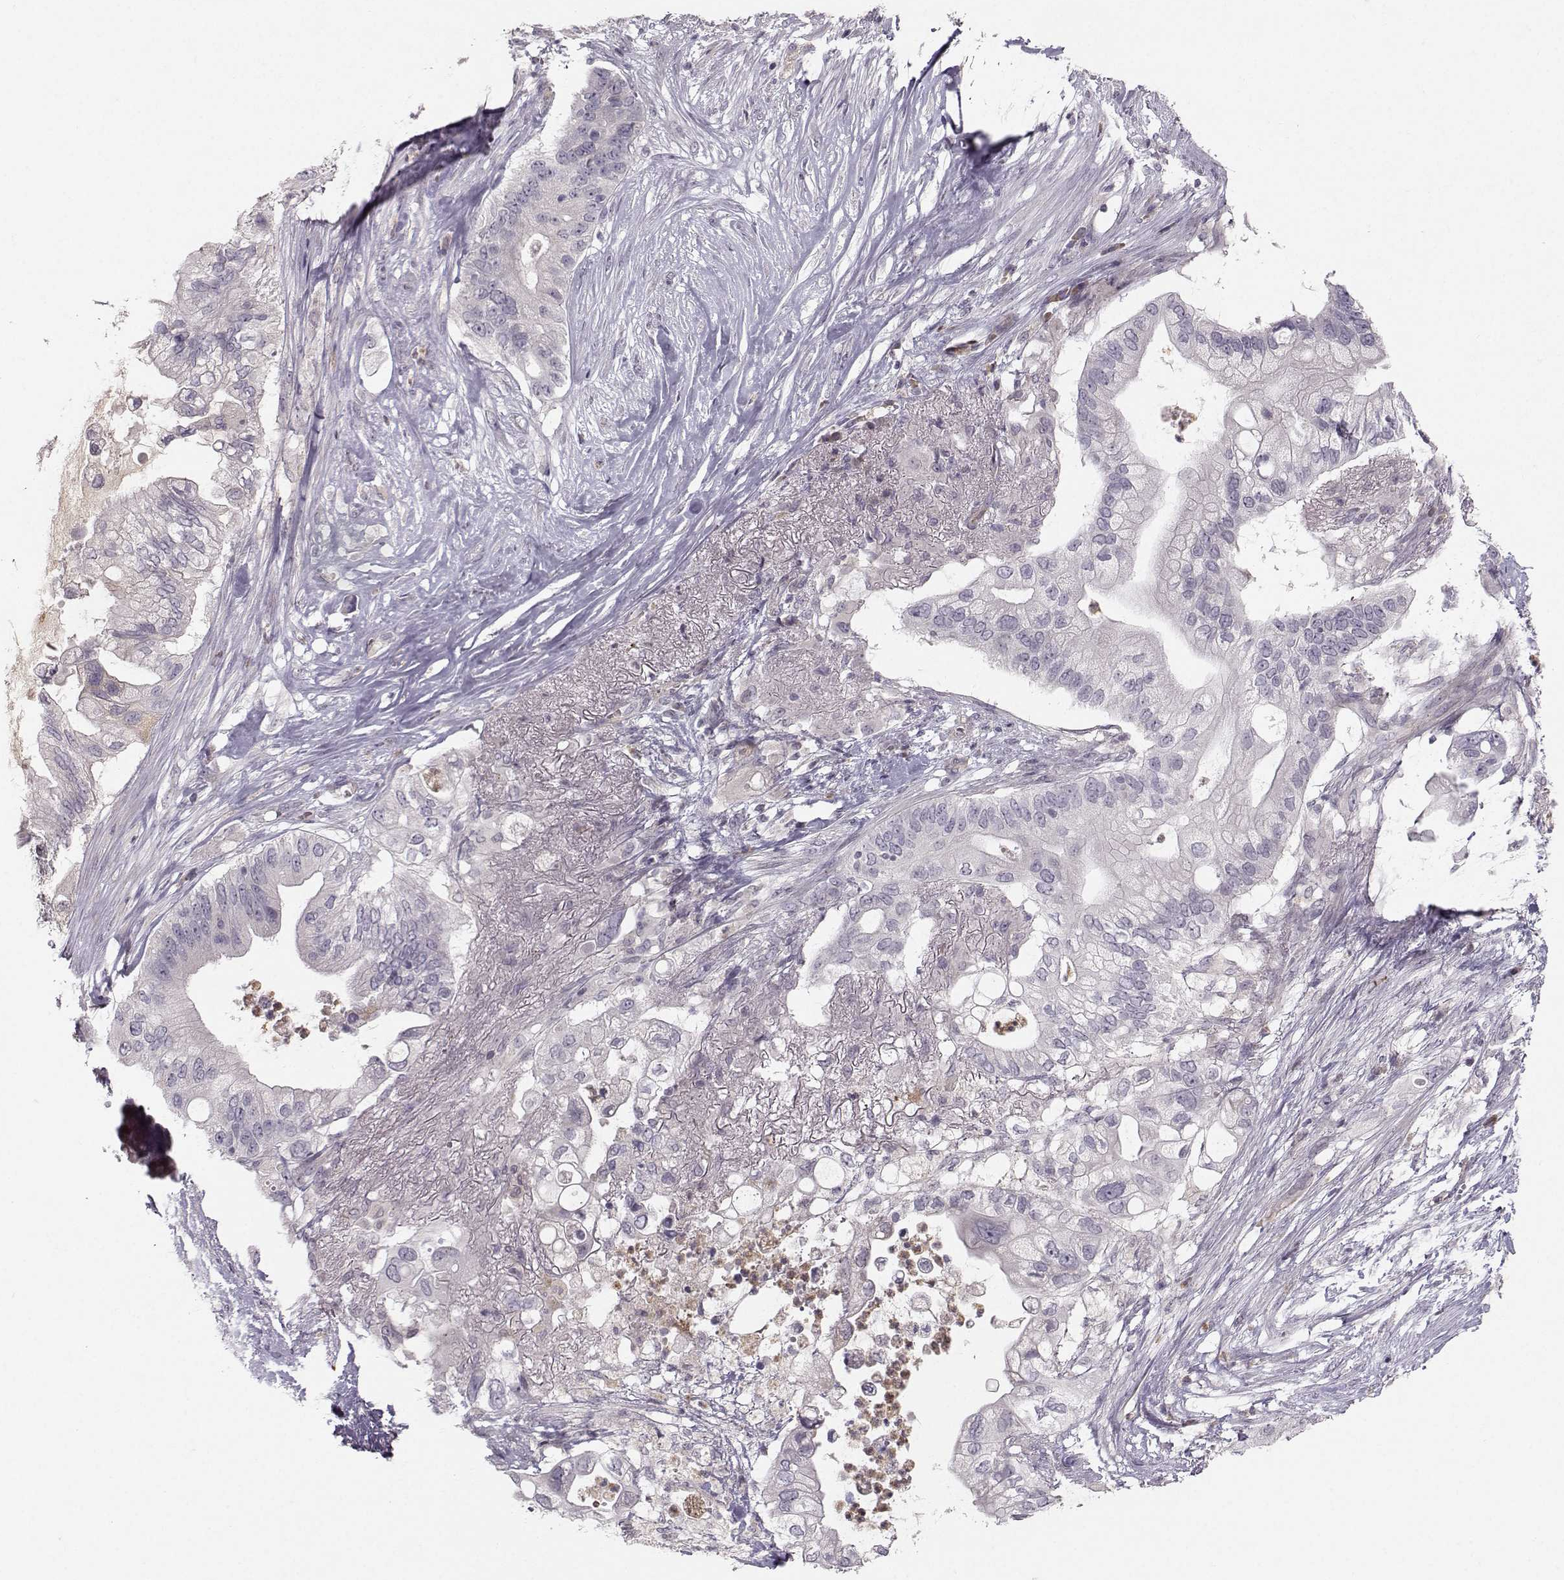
{"staining": {"intensity": "negative", "quantity": "none", "location": "none"}, "tissue": "pancreatic cancer", "cell_type": "Tumor cells", "image_type": "cancer", "snomed": [{"axis": "morphology", "description": "Adenocarcinoma, NOS"}, {"axis": "topography", "description": "Pancreas"}], "caption": "High magnification brightfield microscopy of pancreatic adenocarcinoma stained with DAB (brown) and counterstained with hematoxylin (blue): tumor cells show no significant staining.", "gene": "OPRD1", "patient": {"sex": "female", "age": 72}}